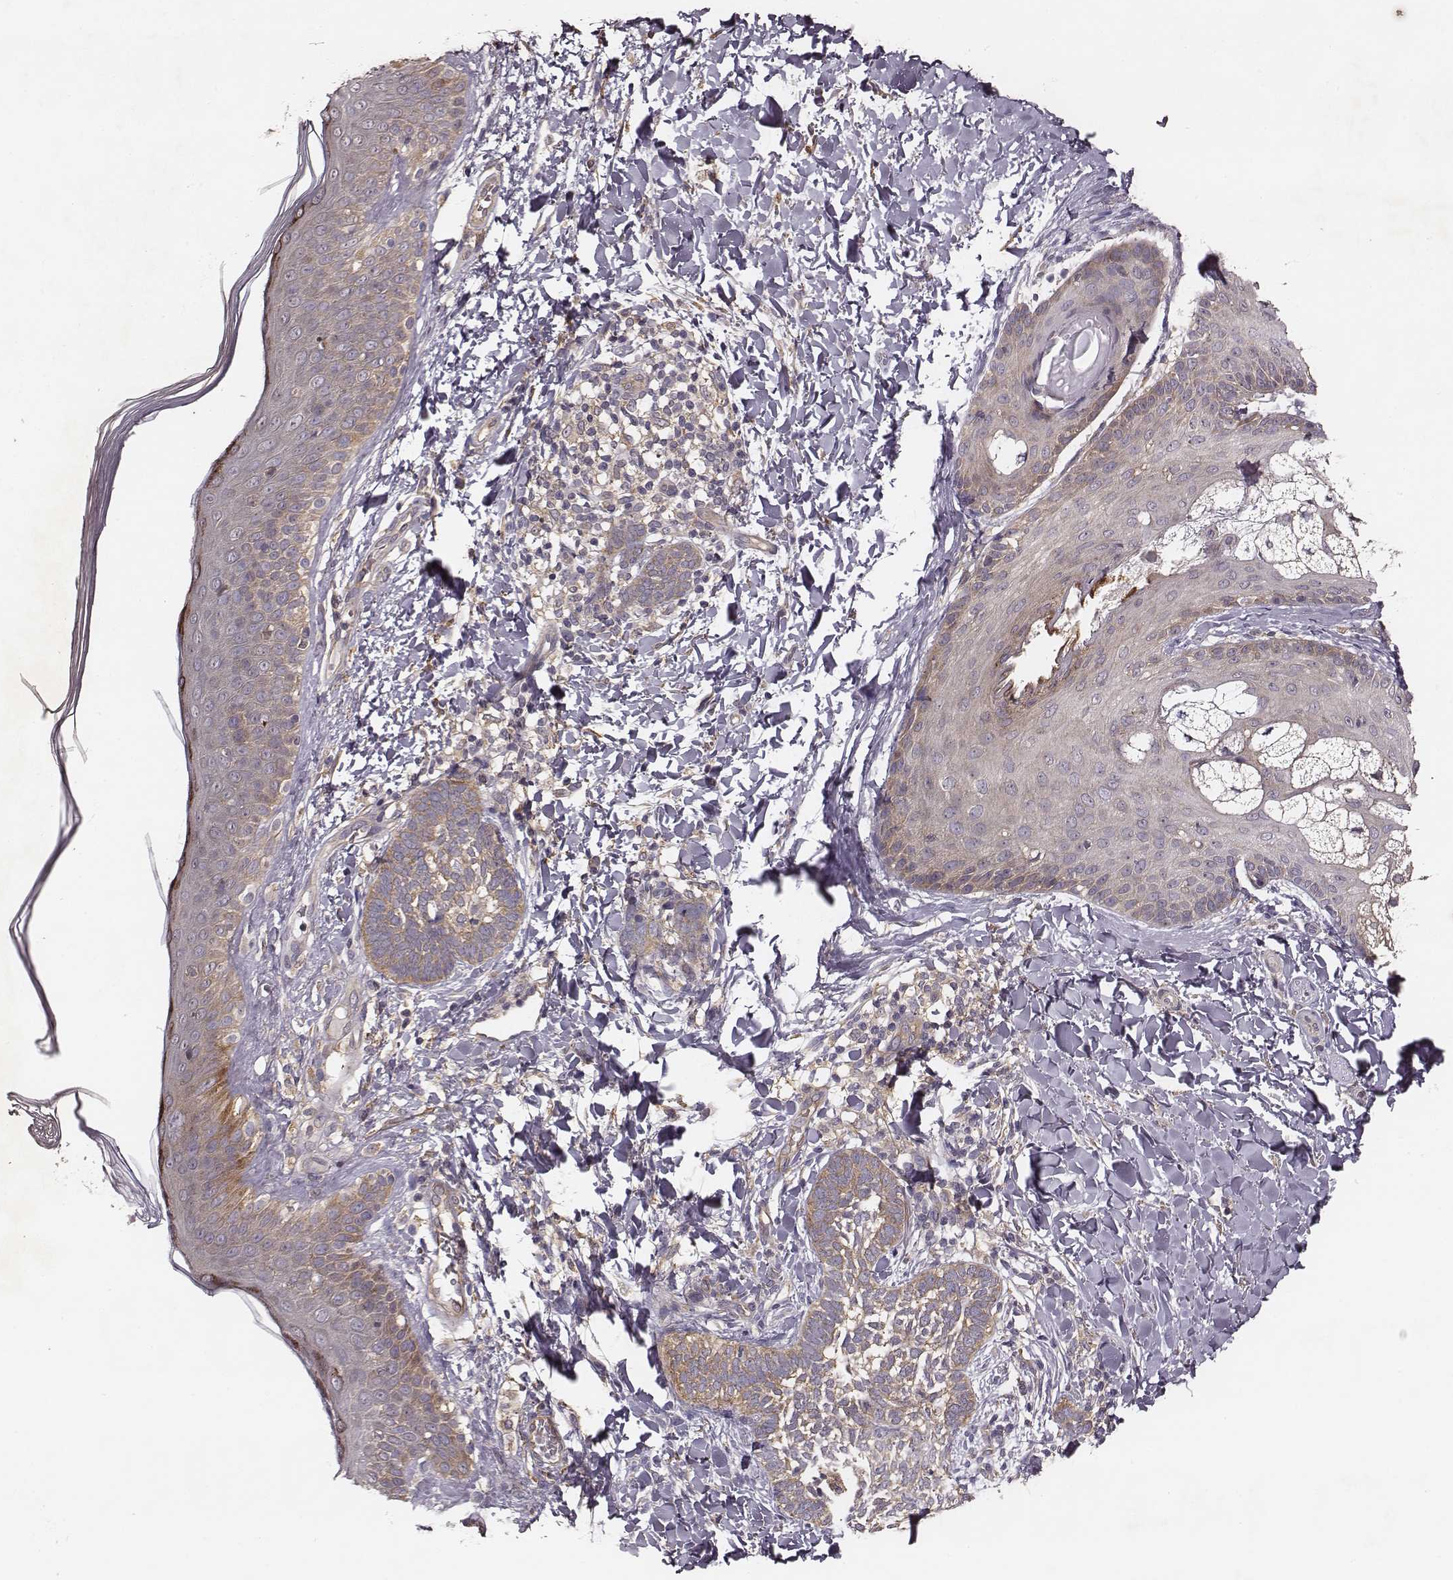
{"staining": {"intensity": "weak", "quantity": ">75%", "location": "cytoplasmic/membranous"}, "tissue": "skin cancer", "cell_type": "Tumor cells", "image_type": "cancer", "snomed": [{"axis": "morphology", "description": "Normal tissue, NOS"}, {"axis": "morphology", "description": "Basal cell carcinoma"}, {"axis": "topography", "description": "Skin"}], "caption": "Tumor cells show low levels of weak cytoplasmic/membranous staining in about >75% of cells in skin cancer.", "gene": "VPS26A", "patient": {"sex": "male", "age": 46}}